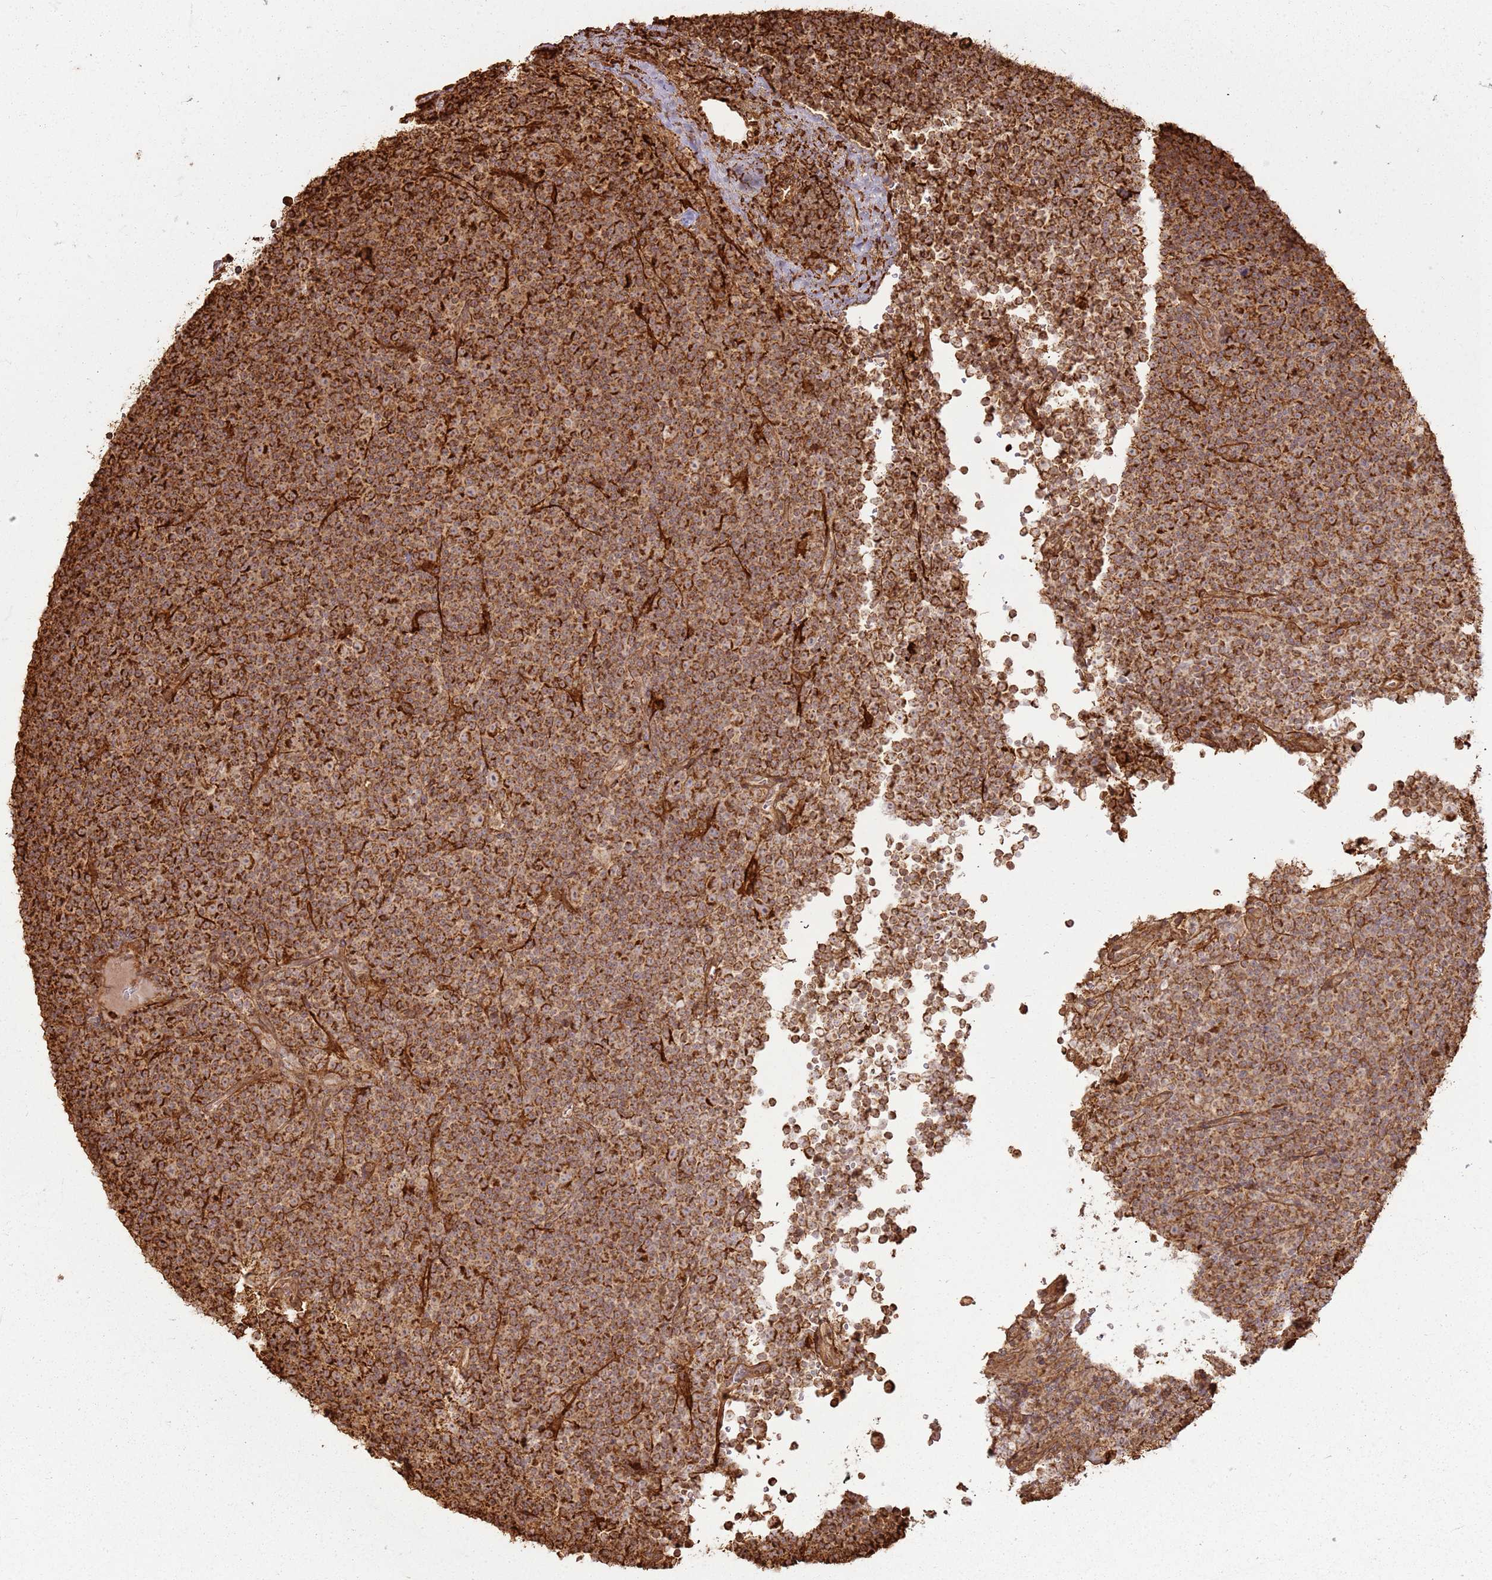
{"staining": {"intensity": "strong", "quantity": ">75%", "location": "cytoplasmic/membranous"}, "tissue": "lymphoma", "cell_type": "Tumor cells", "image_type": "cancer", "snomed": [{"axis": "morphology", "description": "Malignant lymphoma, non-Hodgkin's type, Low grade"}, {"axis": "topography", "description": "Lymph node"}], "caption": "Immunohistochemistry (IHC) of human lymphoma exhibits high levels of strong cytoplasmic/membranous expression in about >75% of tumor cells.", "gene": "DDX59", "patient": {"sex": "female", "age": 67}}